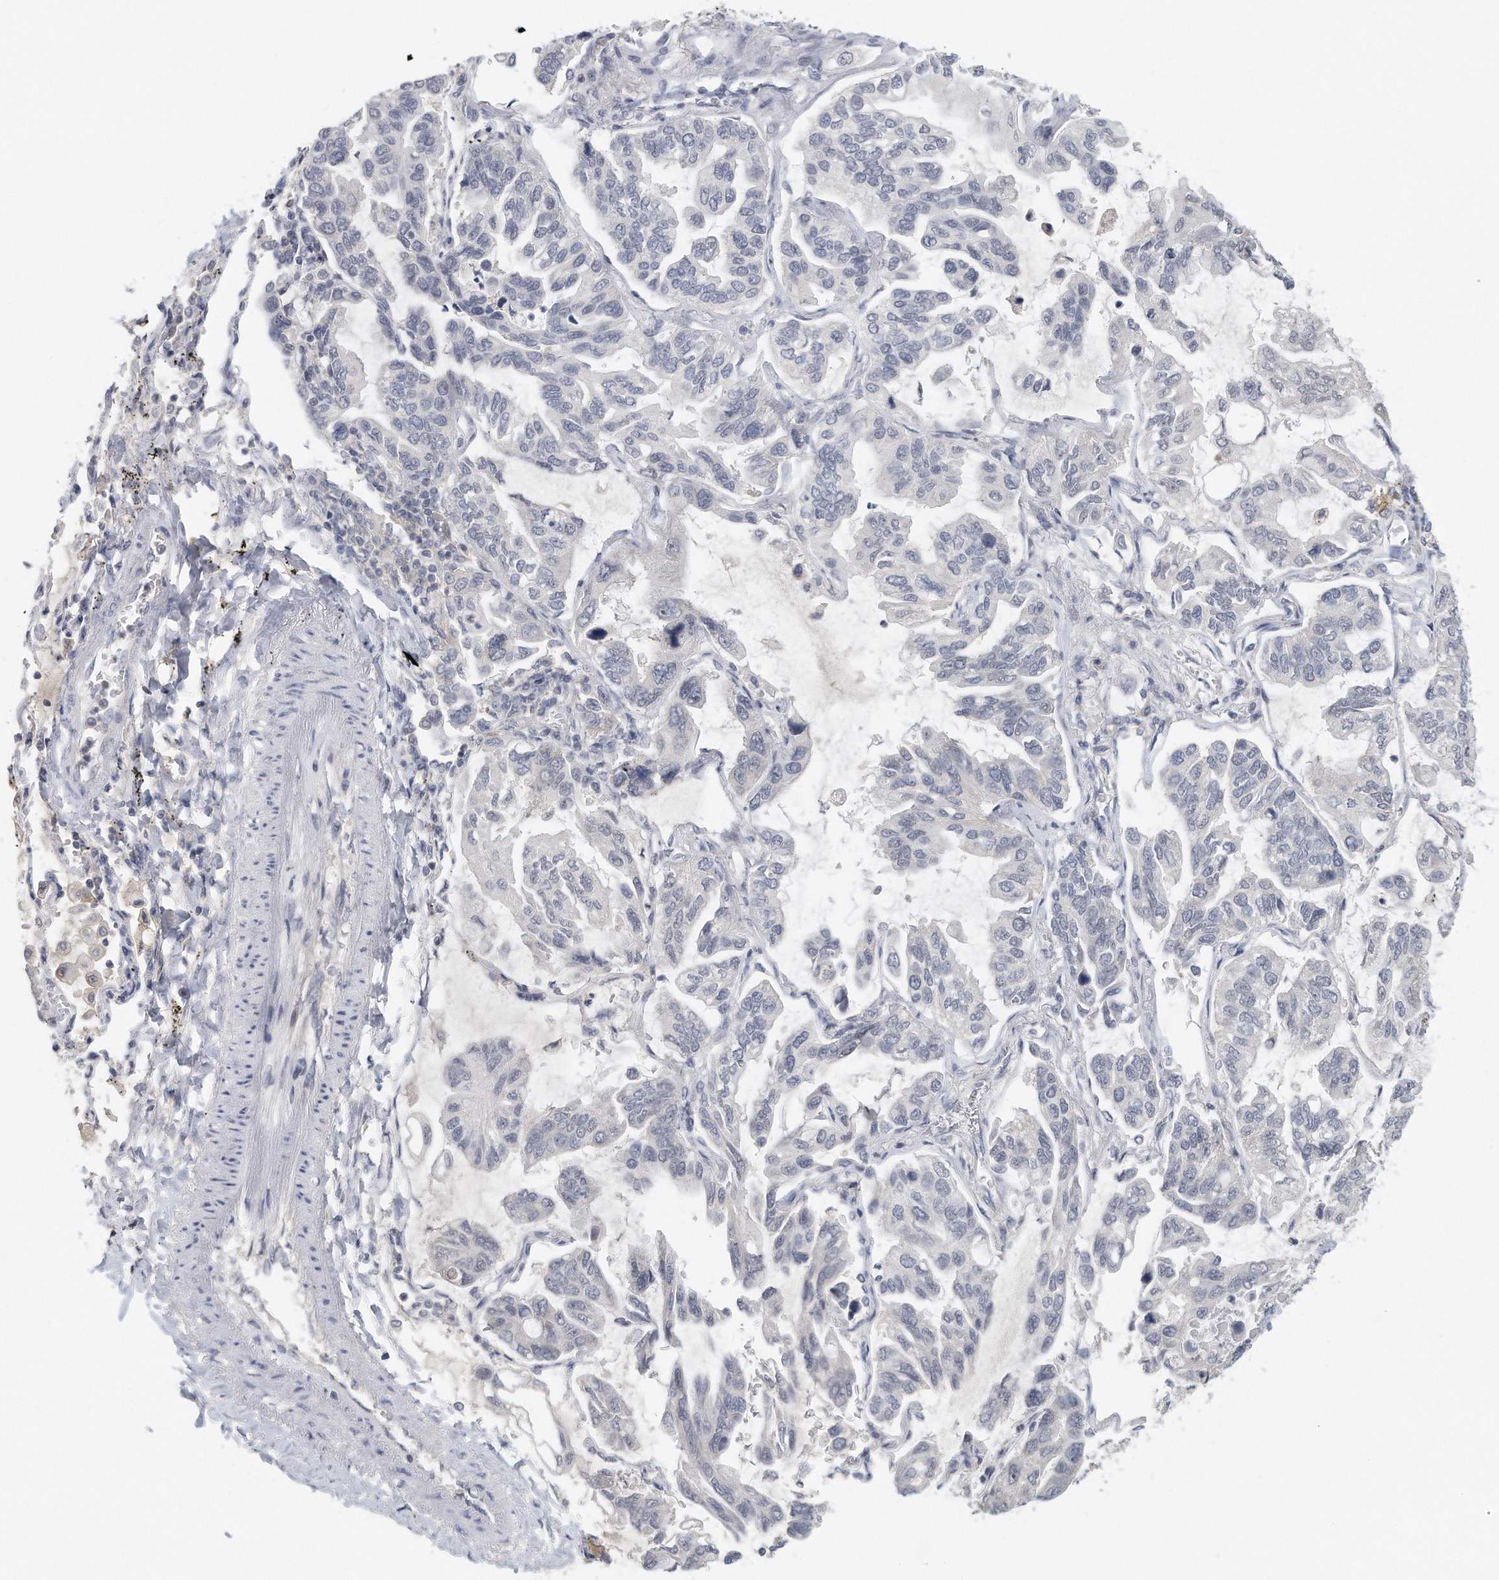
{"staining": {"intensity": "negative", "quantity": "none", "location": "none"}, "tissue": "lung cancer", "cell_type": "Tumor cells", "image_type": "cancer", "snomed": [{"axis": "morphology", "description": "Adenocarcinoma, NOS"}, {"axis": "topography", "description": "Lung"}], "caption": "Immunohistochemical staining of human lung cancer shows no significant staining in tumor cells.", "gene": "DDX43", "patient": {"sex": "male", "age": 64}}